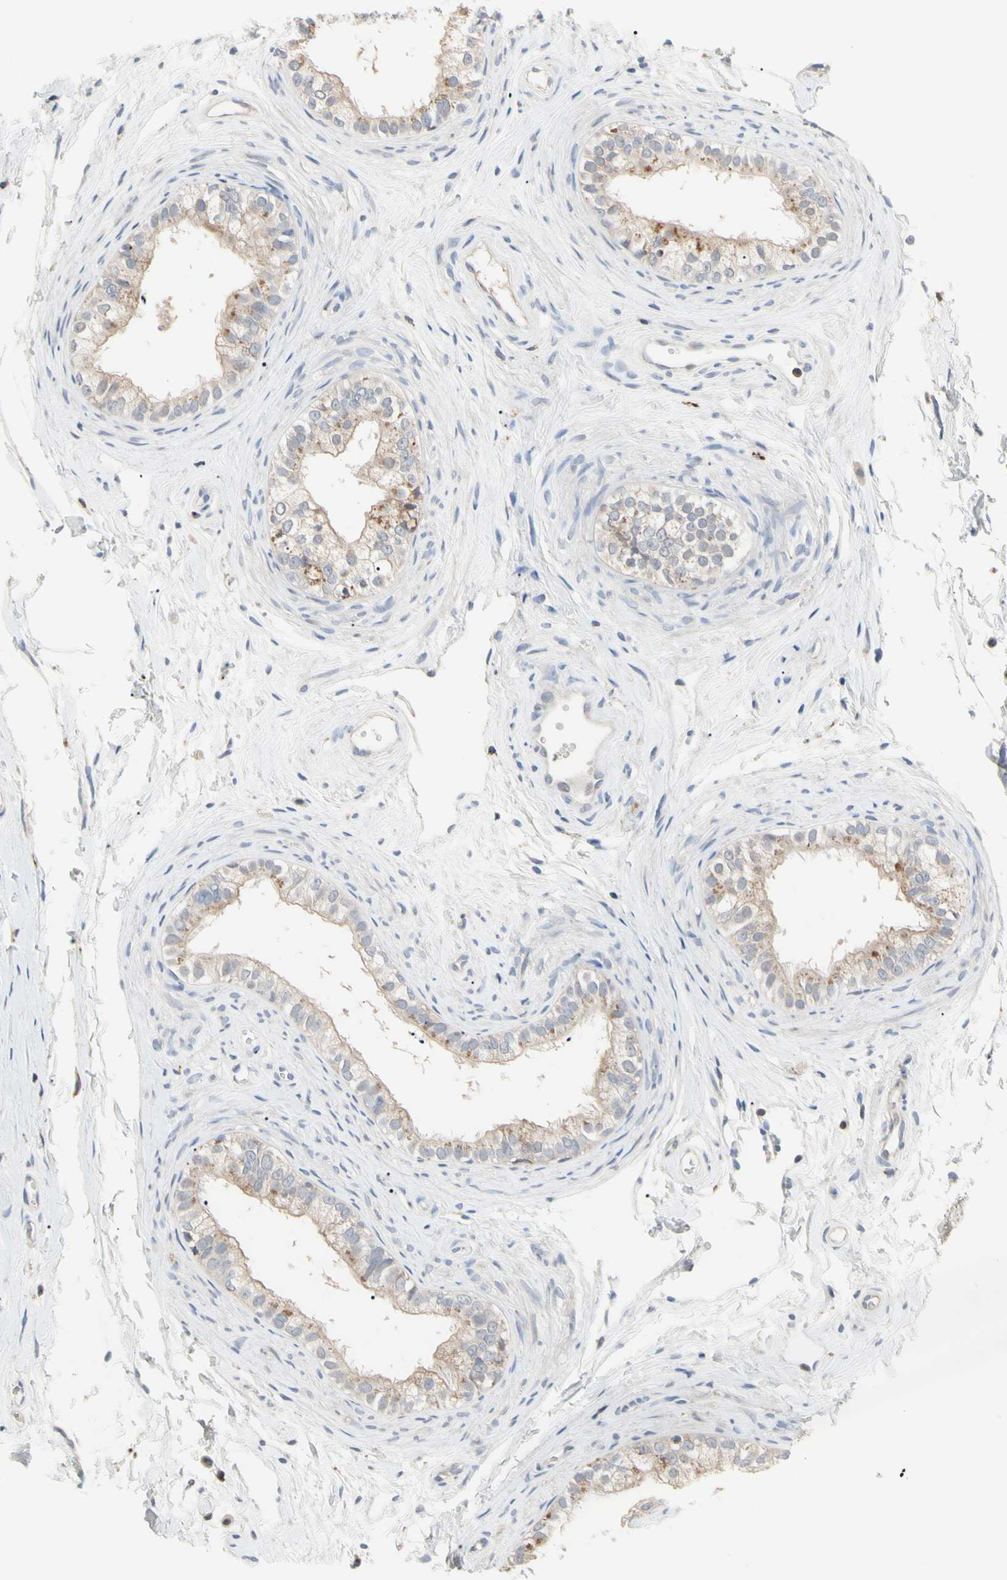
{"staining": {"intensity": "moderate", "quantity": ">75%", "location": "cytoplasmic/membranous"}, "tissue": "epididymis", "cell_type": "Glandular cells", "image_type": "normal", "snomed": [{"axis": "morphology", "description": "Normal tissue, NOS"}, {"axis": "topography", "description": "Epididymis"}], "caption": "Protein staining reveals moderate cytoplasmic/membranous positivity in approximately >75% of glandular cells in unremarkable epididymis. The staining is performed using DAB brown chromogen to label protein expression. The nuclei are counter-stained blue using hematoxylin.", "gene": "ADA2", "patient": {"sex": "male", "age": 56}}